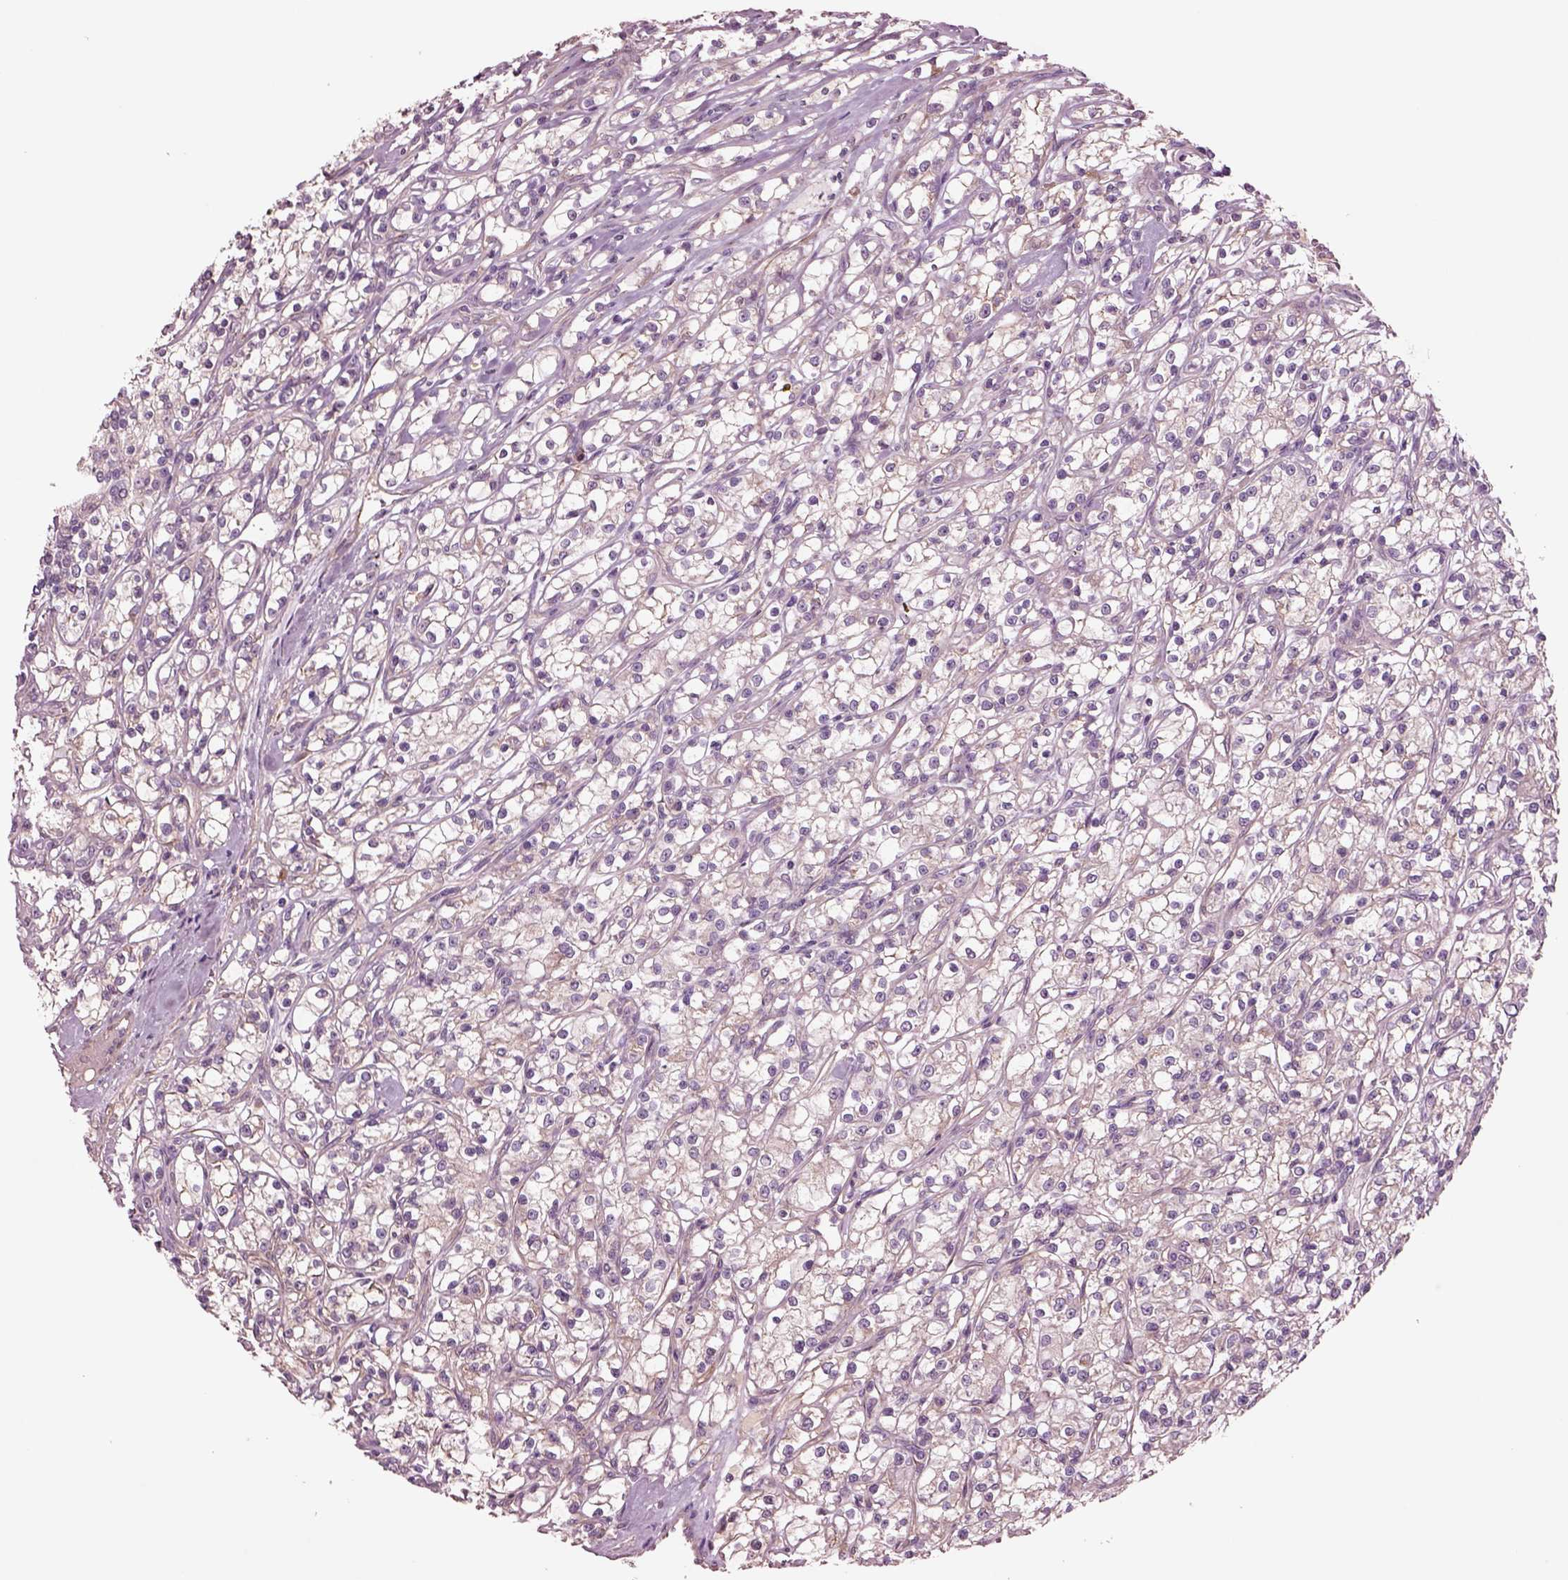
{"staining": {"intensity": "negative", "quantity": "none", "location": "none"}, "tissue": "renal cancer", "cell_type": "Tumor cells", "image_type": "cancer", "snomed": [{"axis": "morphology", "description": "Adenocarcinoma, NOS"}, {"axis": "topography", "description": "Kidney"}], "caption": "Tumor cells show no significant staining in adenocarcinoma (renal).", "gene": "HTR1B", "patient": {"sex": "female", "age": 59}}